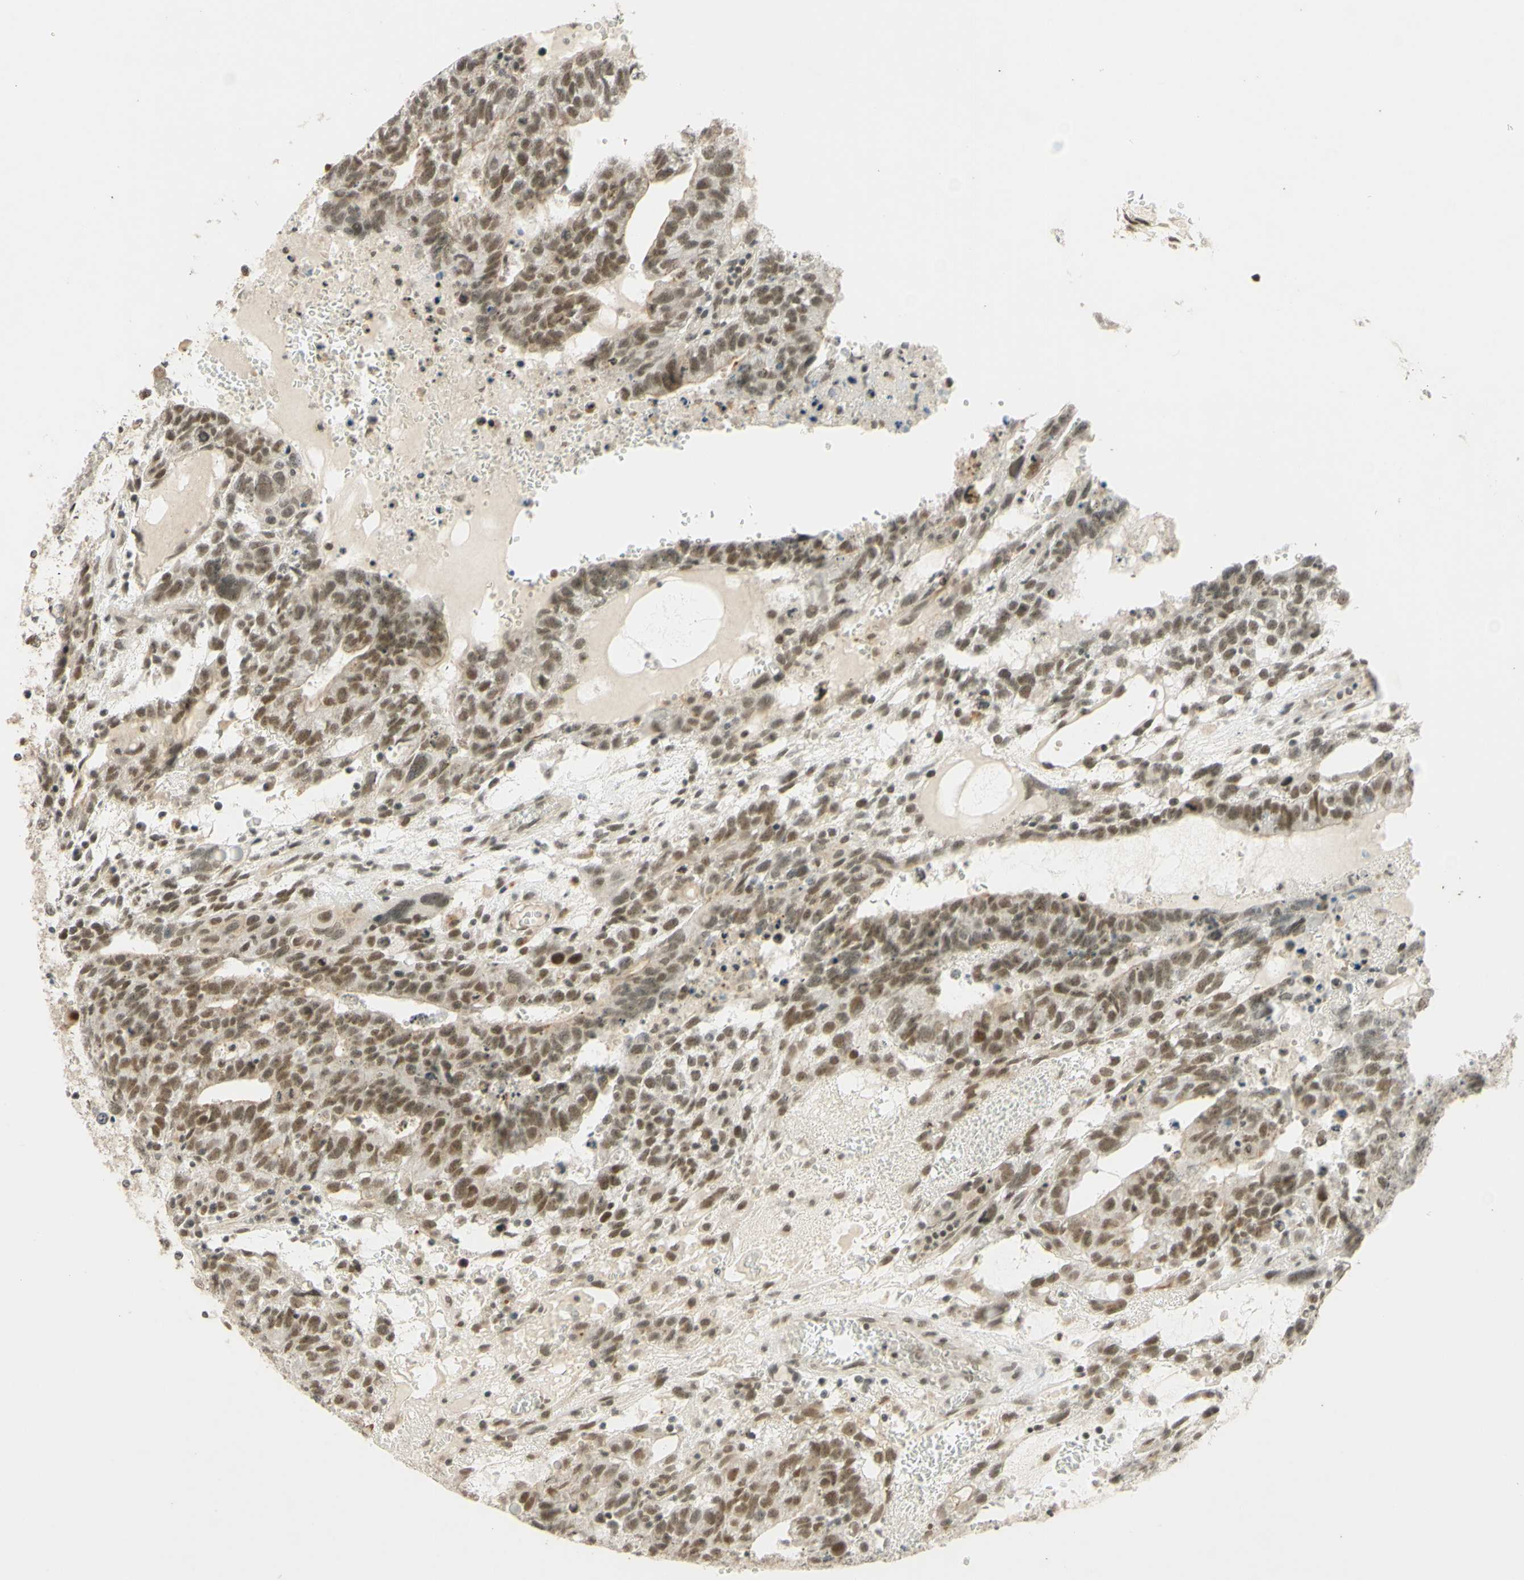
{"staining": {"intensity": "moderate", "quantity": ">75%", "location": "nuclear"}, "tissue": "testis cancer", "cell_type": "Tumor cells", "image_type": "cancer", "snomed": [{"axis": "morphology", "description": "Seminoma, NOS"}, {"axis": "morphology", "description": "Carcinoma, Embryonal, NOS"}, {"axis": "topography", "description": "Testis"}], "caption": "Immunohistochemistry (IHC) (DAB (3,3'-diaminobenzidine)) staining of human testis seminoma exhibits moderate nuclear protein positivity in about >75% of tumor cells. (Brightfield microscopy of DAB IHC at high magnification).", "gene": "SMARCB1", "patient": {"sex": "male", "age": 52}}